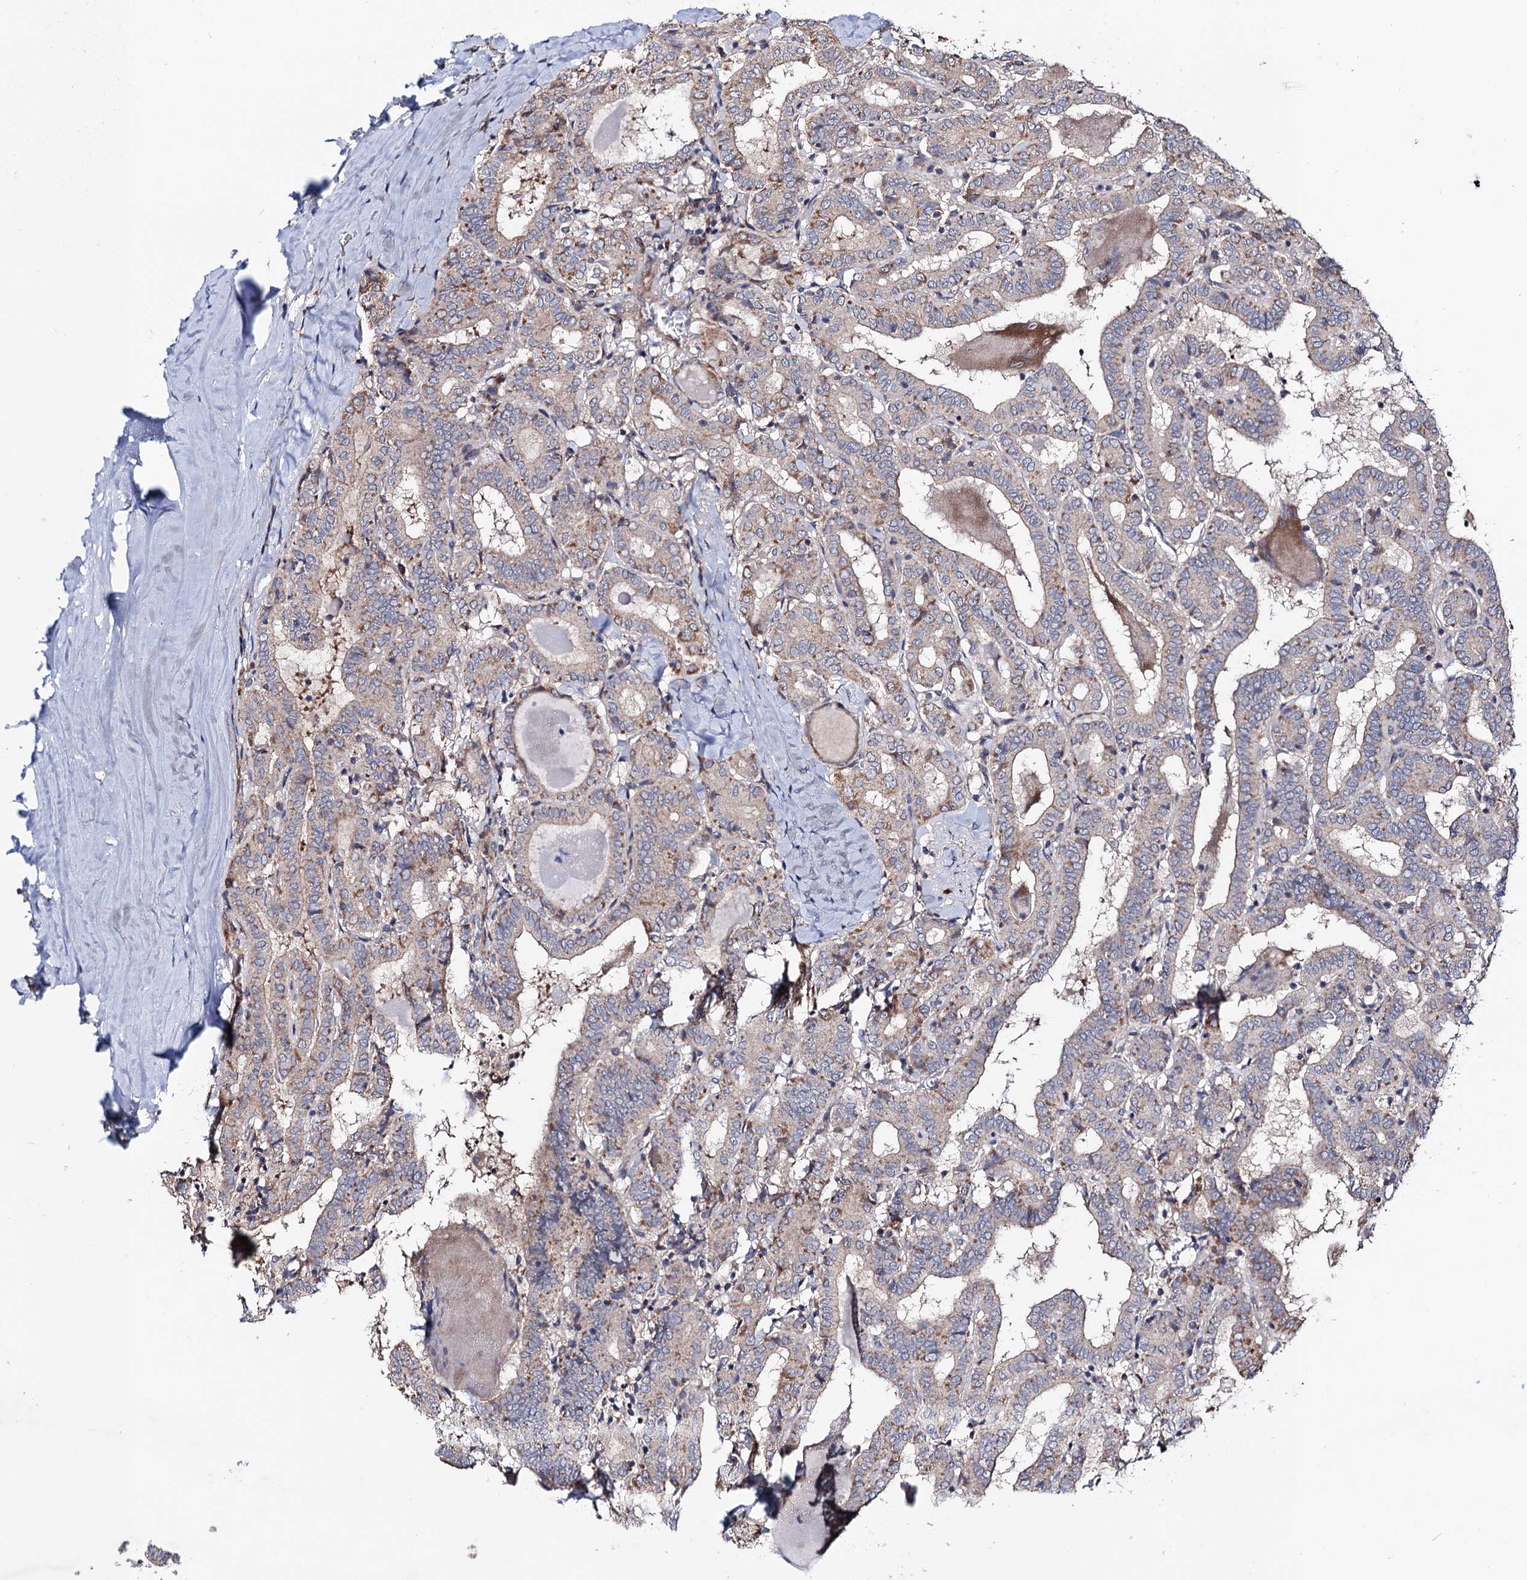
{"staining": {"intensity": "weak", "quantity": "<25%", "location": "cytoplasmic/membranous"}, "tissue": "thyroid cancer", "cell_type": "Tumor cells", "image_type": "cancer", "snomed": [{"axis": "morphology", "description": "Papillary adenocarcinoma, NOS"}, {"axis": "topography", "description": "Thyroid gland"}], "caption": "Tumor cells are negative for brown protein staining in thyroid cancer (papillary adenocarcinoma).", "gene": "DYDC1", "patient": {"sex": "female", "age": 72}}